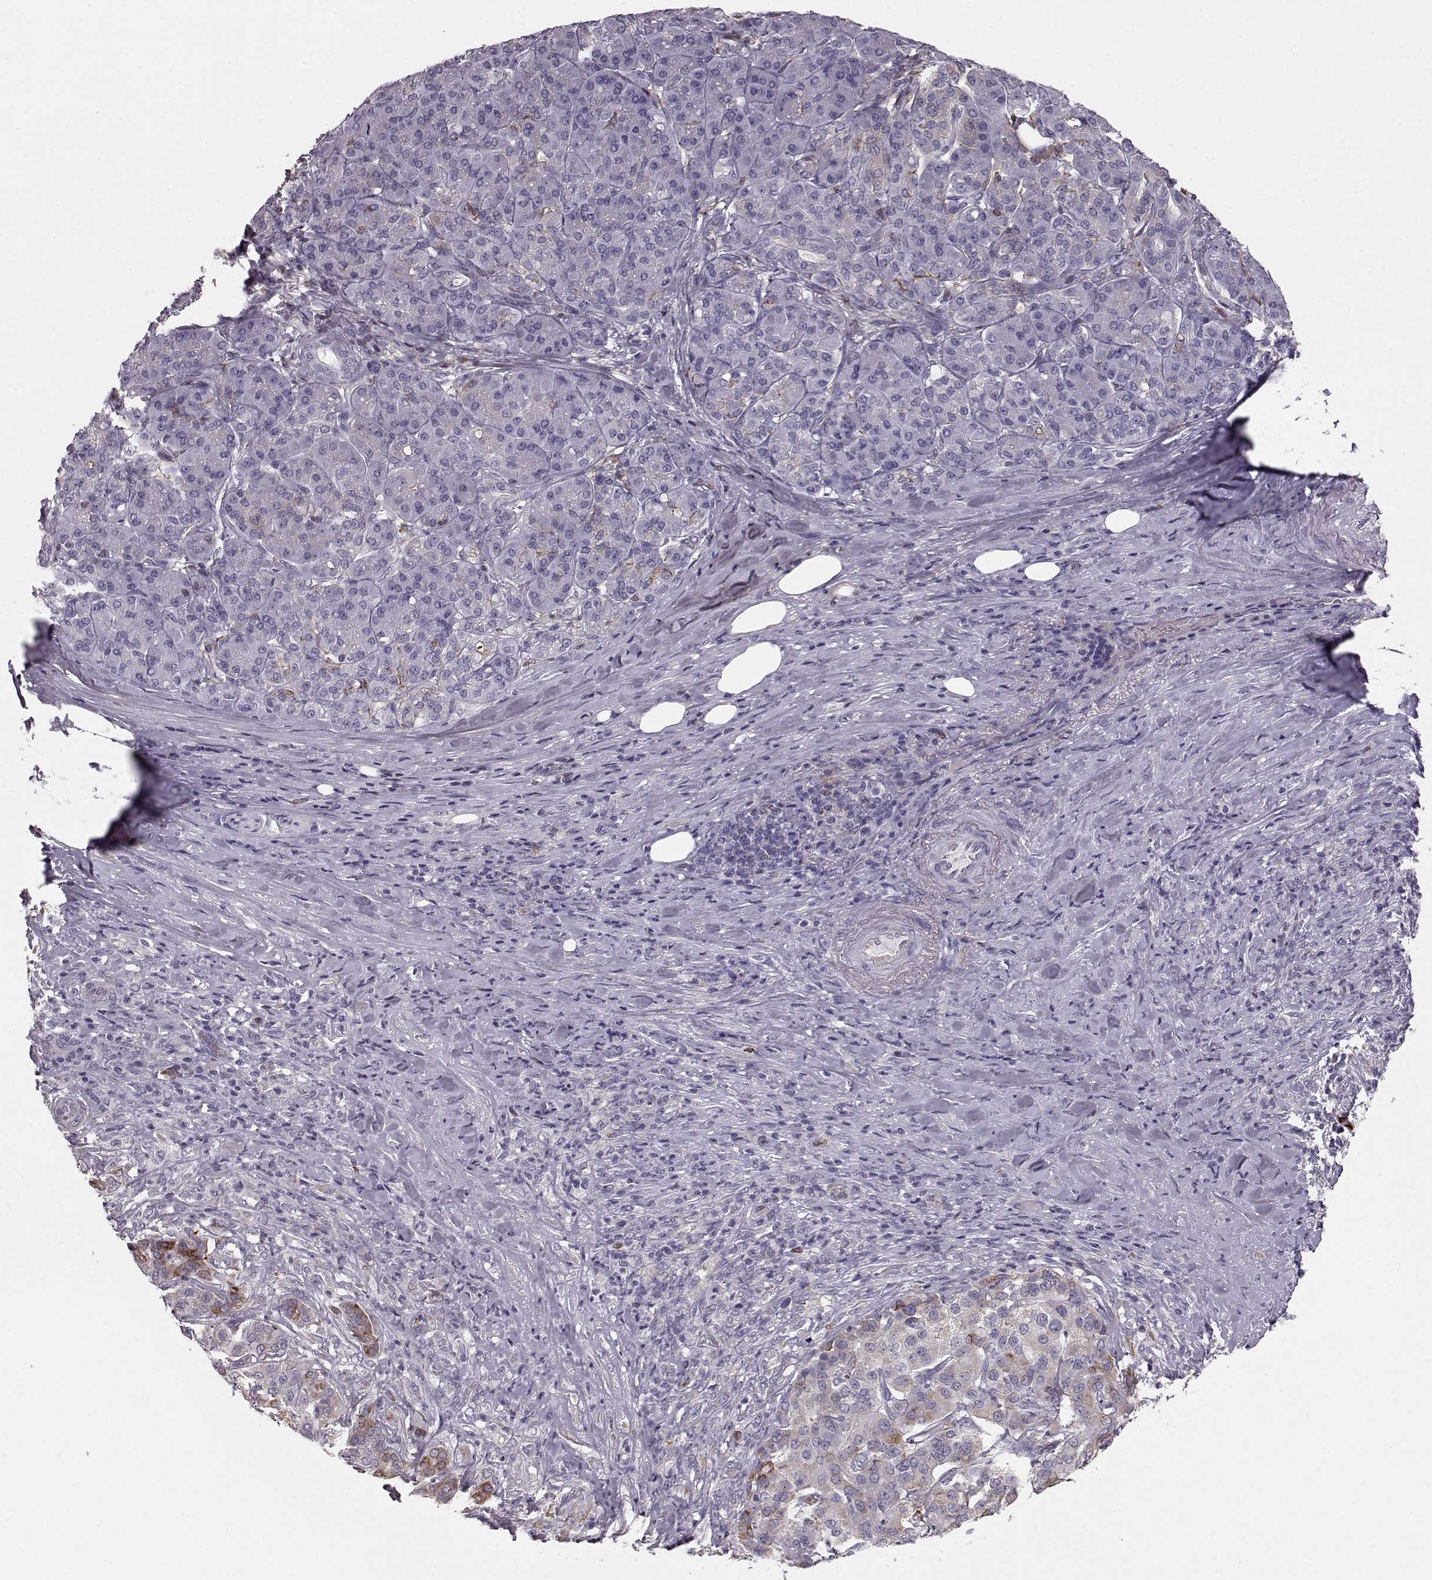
{"staining": {"intensity": "strong", "quantity": "<25%", "location": "cytoplasmic/membranous"}, "tissue": "pancreatic cancer", "cell_type": "Tumor cells", "image_type": "cancer", "snomed": [{"axis": "morphology", "description": "Normal tissue, NOS"}, {"axis": "morphology", "description": "Inflammation, NOS"}, {"axis": "morphology", "description": "Adenocarcinoma, NOS"}, {"axis": "topography", "description": "Pancreas"}], "caption": "Immunohistochemistry (IHC) histopathology image of neoplastic tissue: human pancreatic adenocarcinoma stained using IHC demonstrates medium levels of strong protein expression localized specifically in the cytoplasmic/membranous of tumor cells, appearing as a cytoplasmic/membranous brown color.", "gene": "ELOVL5", "patient": {"sex": "male", "age": 57}}